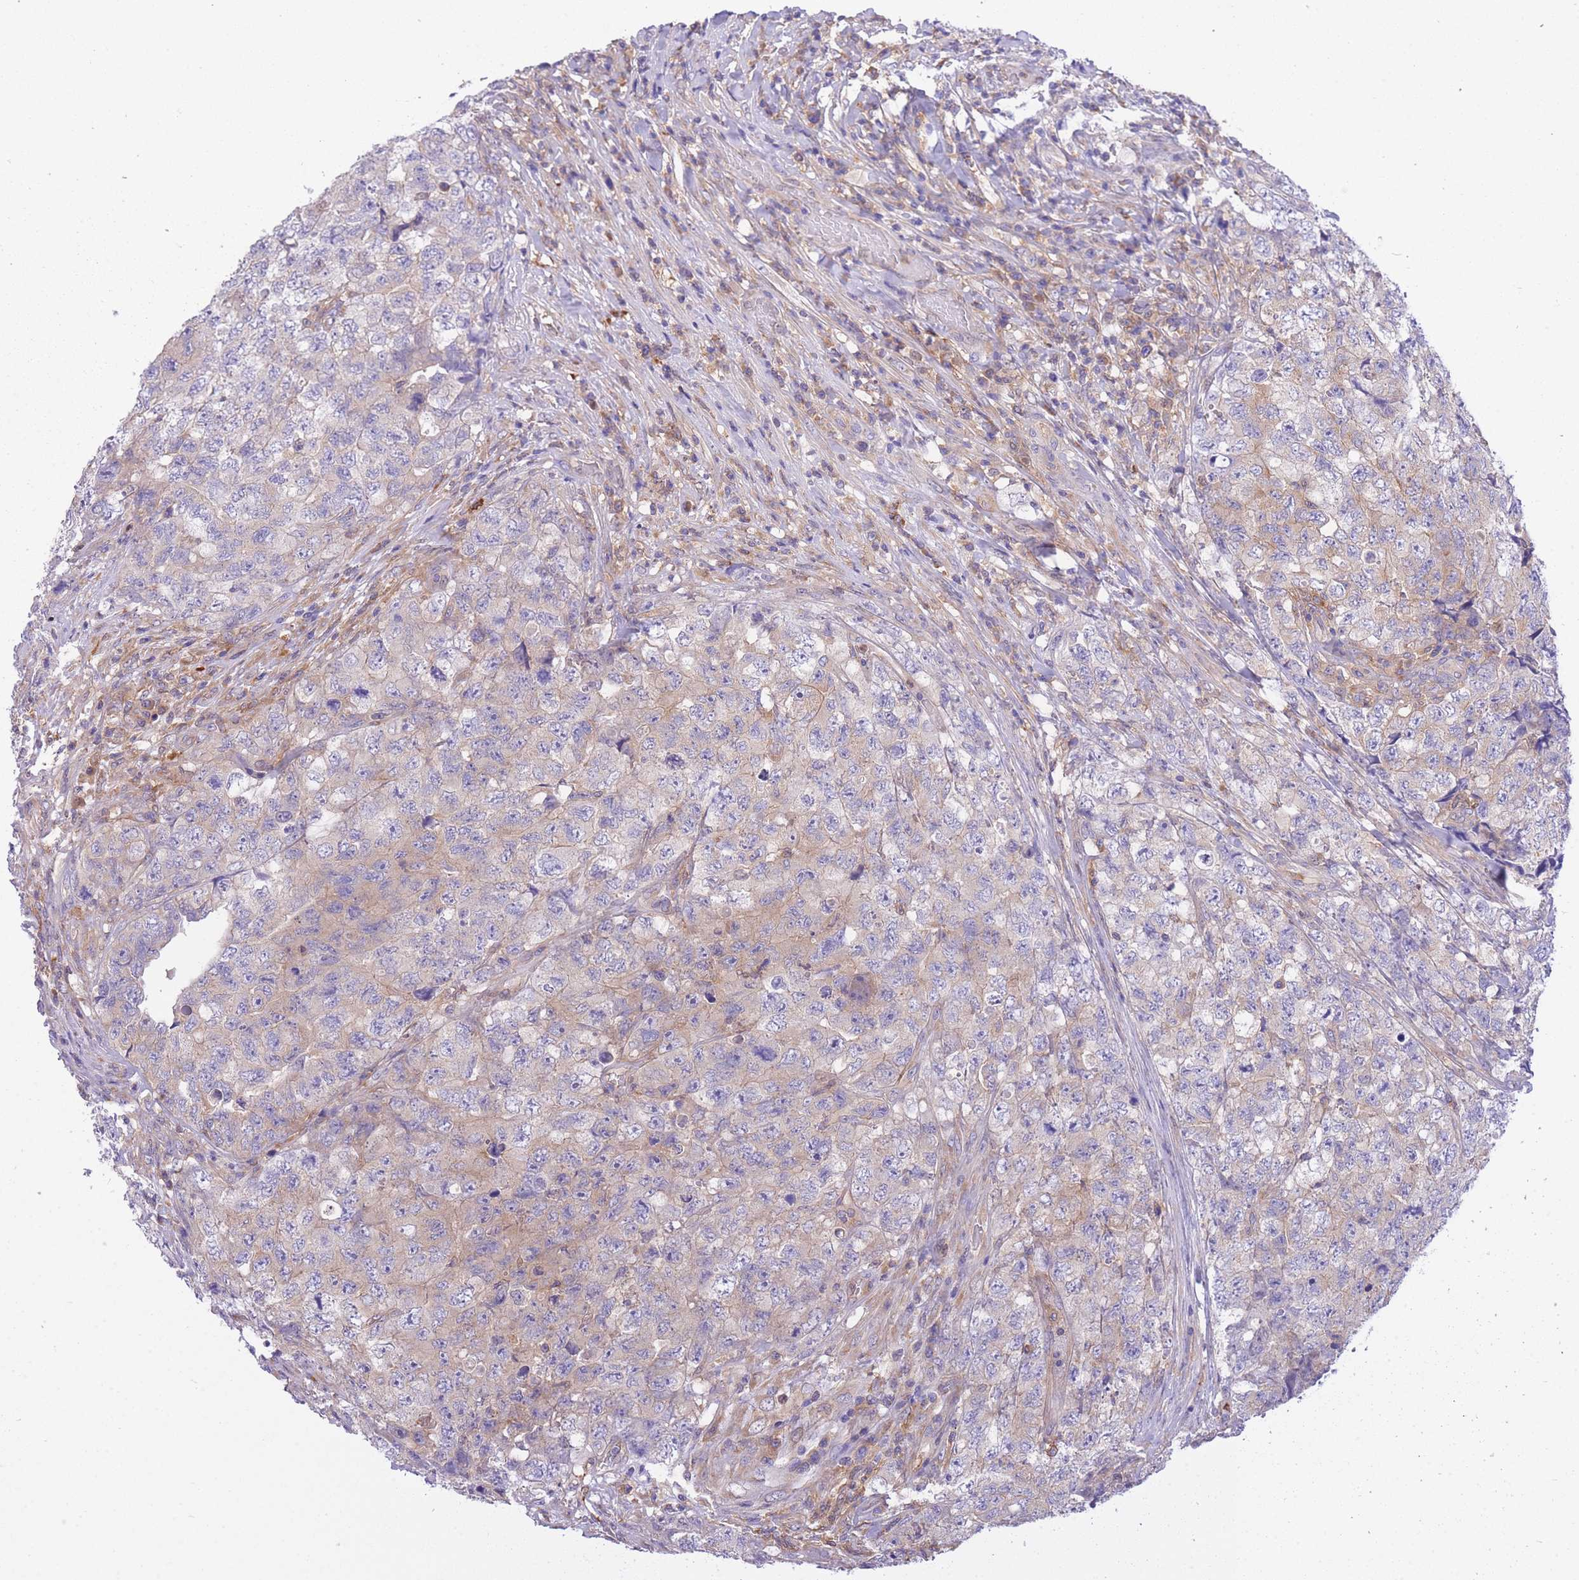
{"staining": {"intensity": "weak", "quantity": "25%-75%", "location": "cytoplasmic/membranous"}, "tissue": "testis cancer", "cell_type": "Tumor cells", "image_type": "cancer", "snomed": [{"axis": "morphology", "description": "Carcinoma, Embryonal, NOS"}, {"axis": "topography", "description": "Testis"}], "caption": "Weak cytoplasmic/membranous expression for a protein is seen in about 25%-75% of tumor cells of testis cancer (embryonal carcinoma) using IHC.", "gene": "NAMPT", "patient": {"sex": "male", "age": 31}}